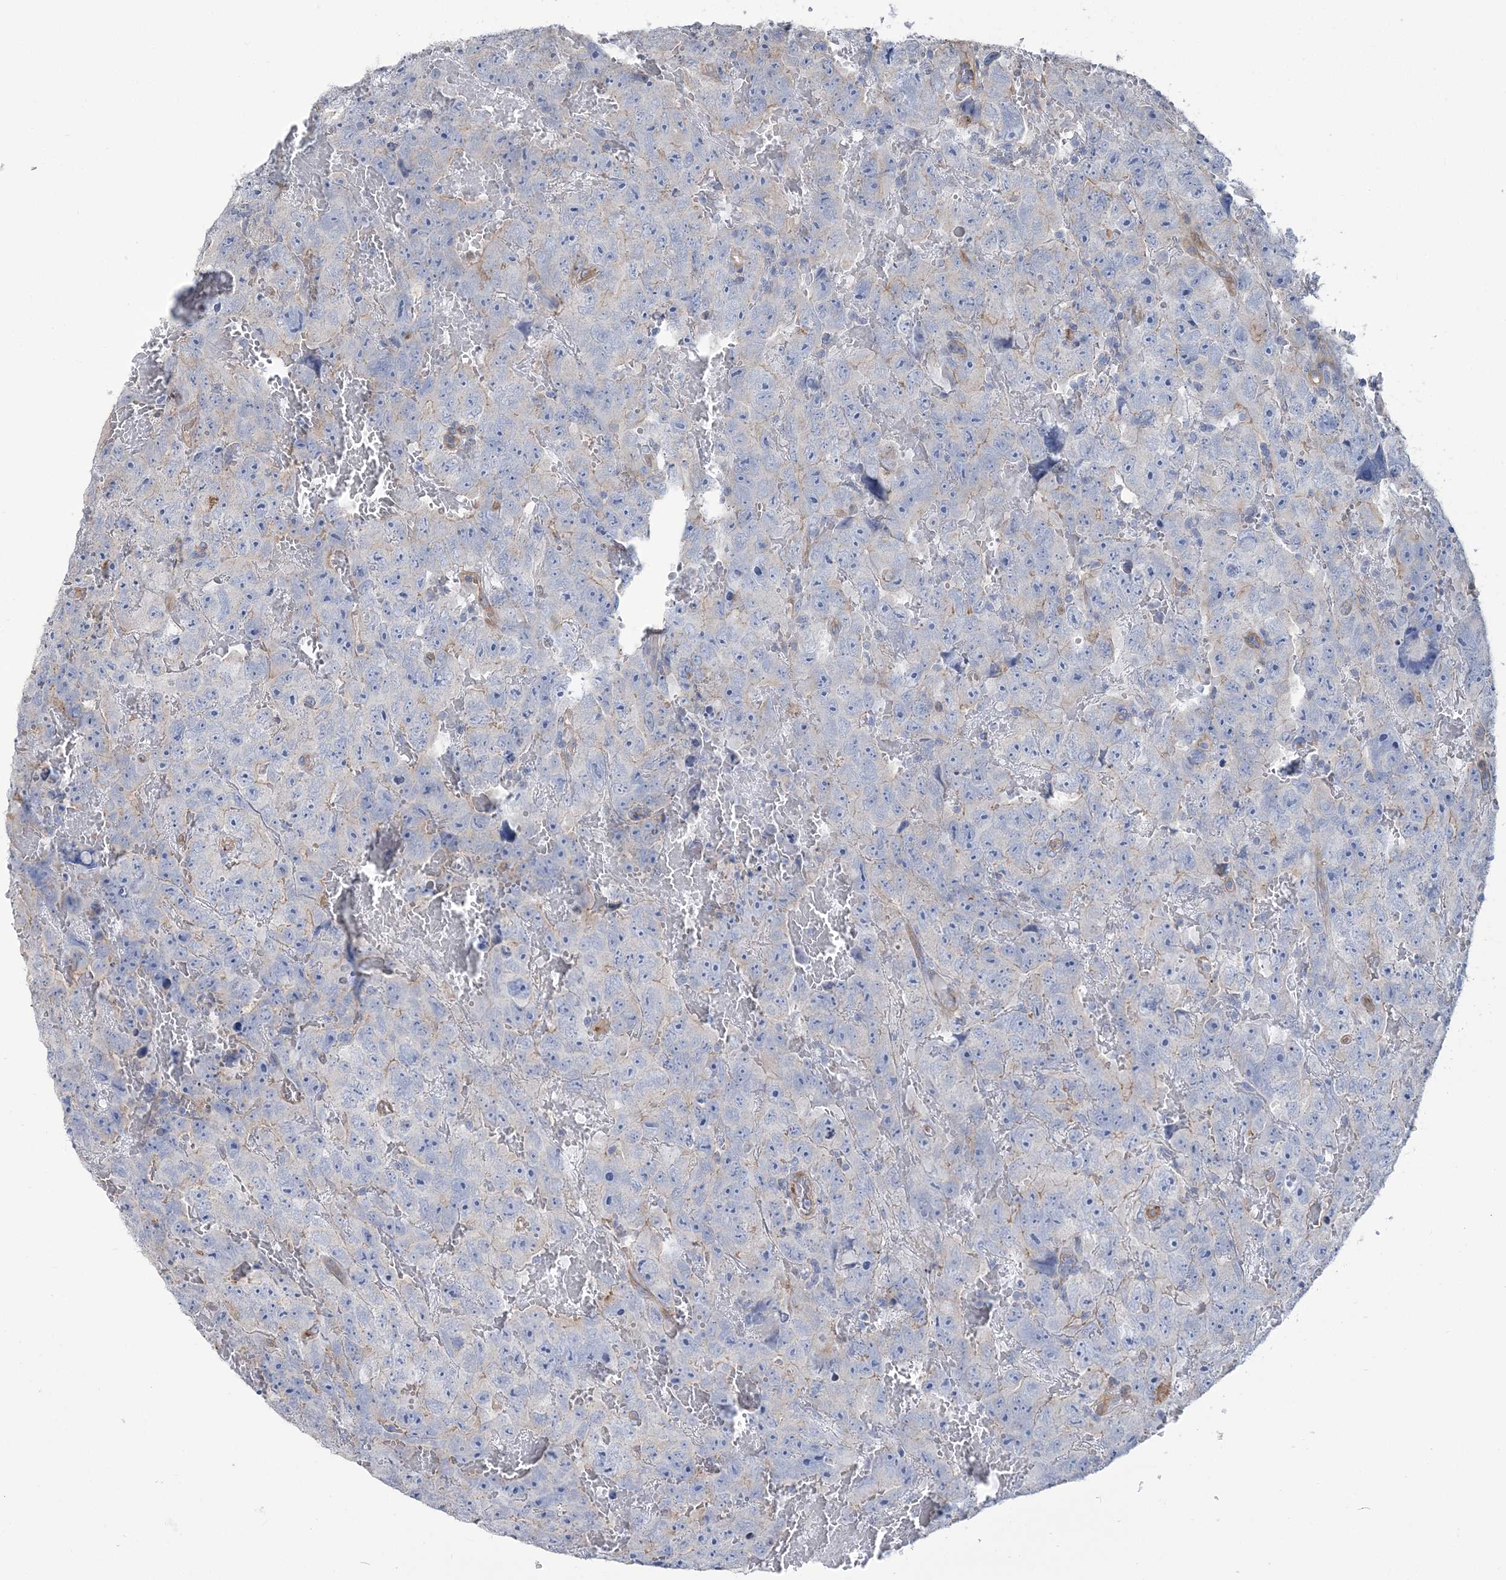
{"staining": {"intensity": "negative", "quantity": "none", "location": "none"}, "tissue": "testis cancer", "cell_type": "Tumor cells", "image_type": "cancer", "snomed": [{"axis": "morphology", "description": "Carcinoma, Embryonal, NOS"}, {"axis": "topography", "description": "Testis"}], "caption": "A histopathology image of human testis cancer is negative for staining in tumor cells. The staining was performed using DAB to visualize the protein expression in brown, while the nuclei were stained in blue with hematoxylin (Magnification: 20x).", "gene": "RAB11FIP5", "patient": {"sex": "male", "age": 45}}